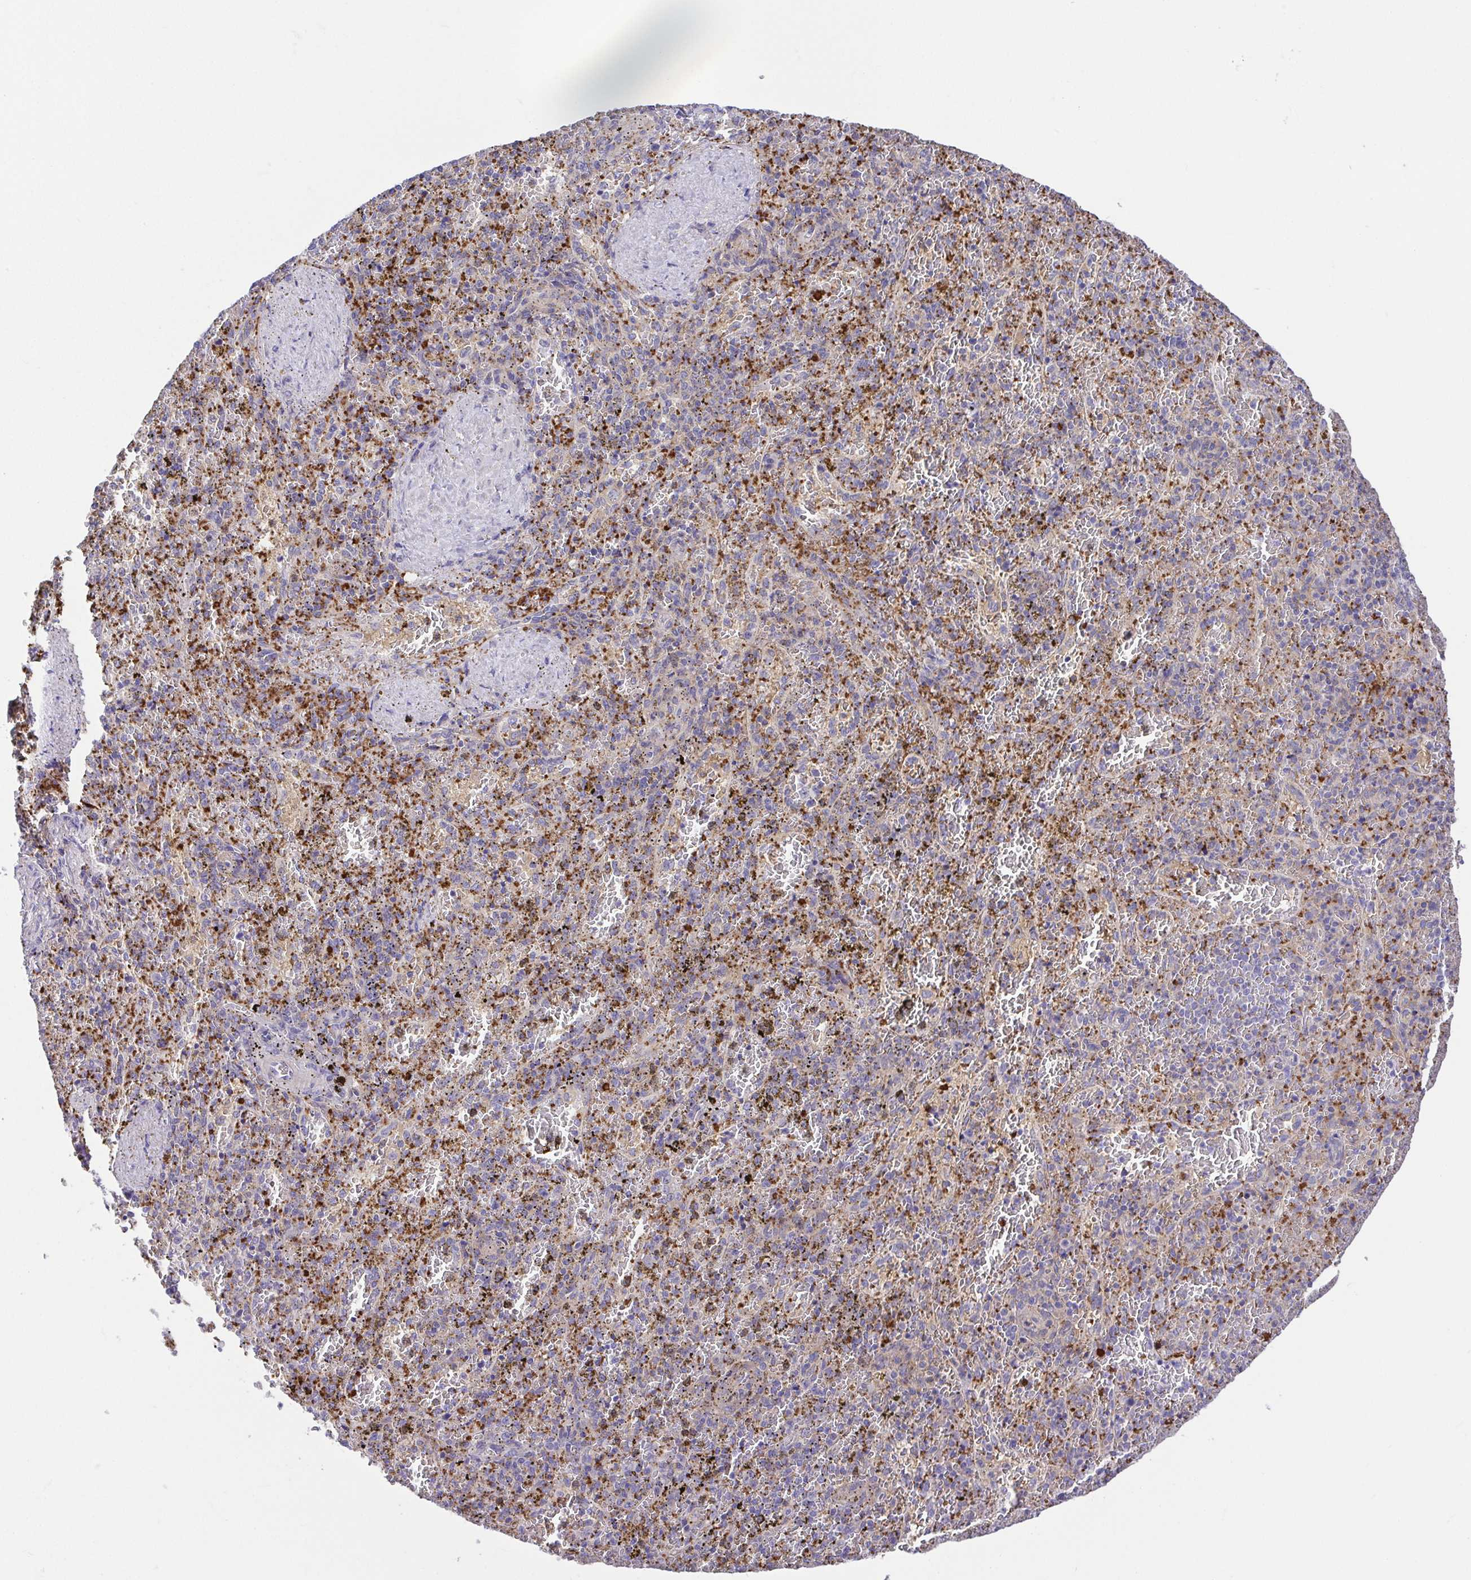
{"staining": {"intensity": "negative", "quantity": "none", "location": "none"}, "tissue": "spleen", "cell_type": "Cells in red pulp", "image_type": "normal", "snomed": [{"axis": "morphology", "description": "Normal tissue, NOS"}, {"axis": "topography", "description": "Spleen"}], "caption": "A high-resolution photomicrograph shows immunohistochemistry (IHC) staining of benign spleen, which demonstrates no significant expression in cells in red pulp.", "gene": "PRR14L", "patient": {"sex": "female", "age": 50}}